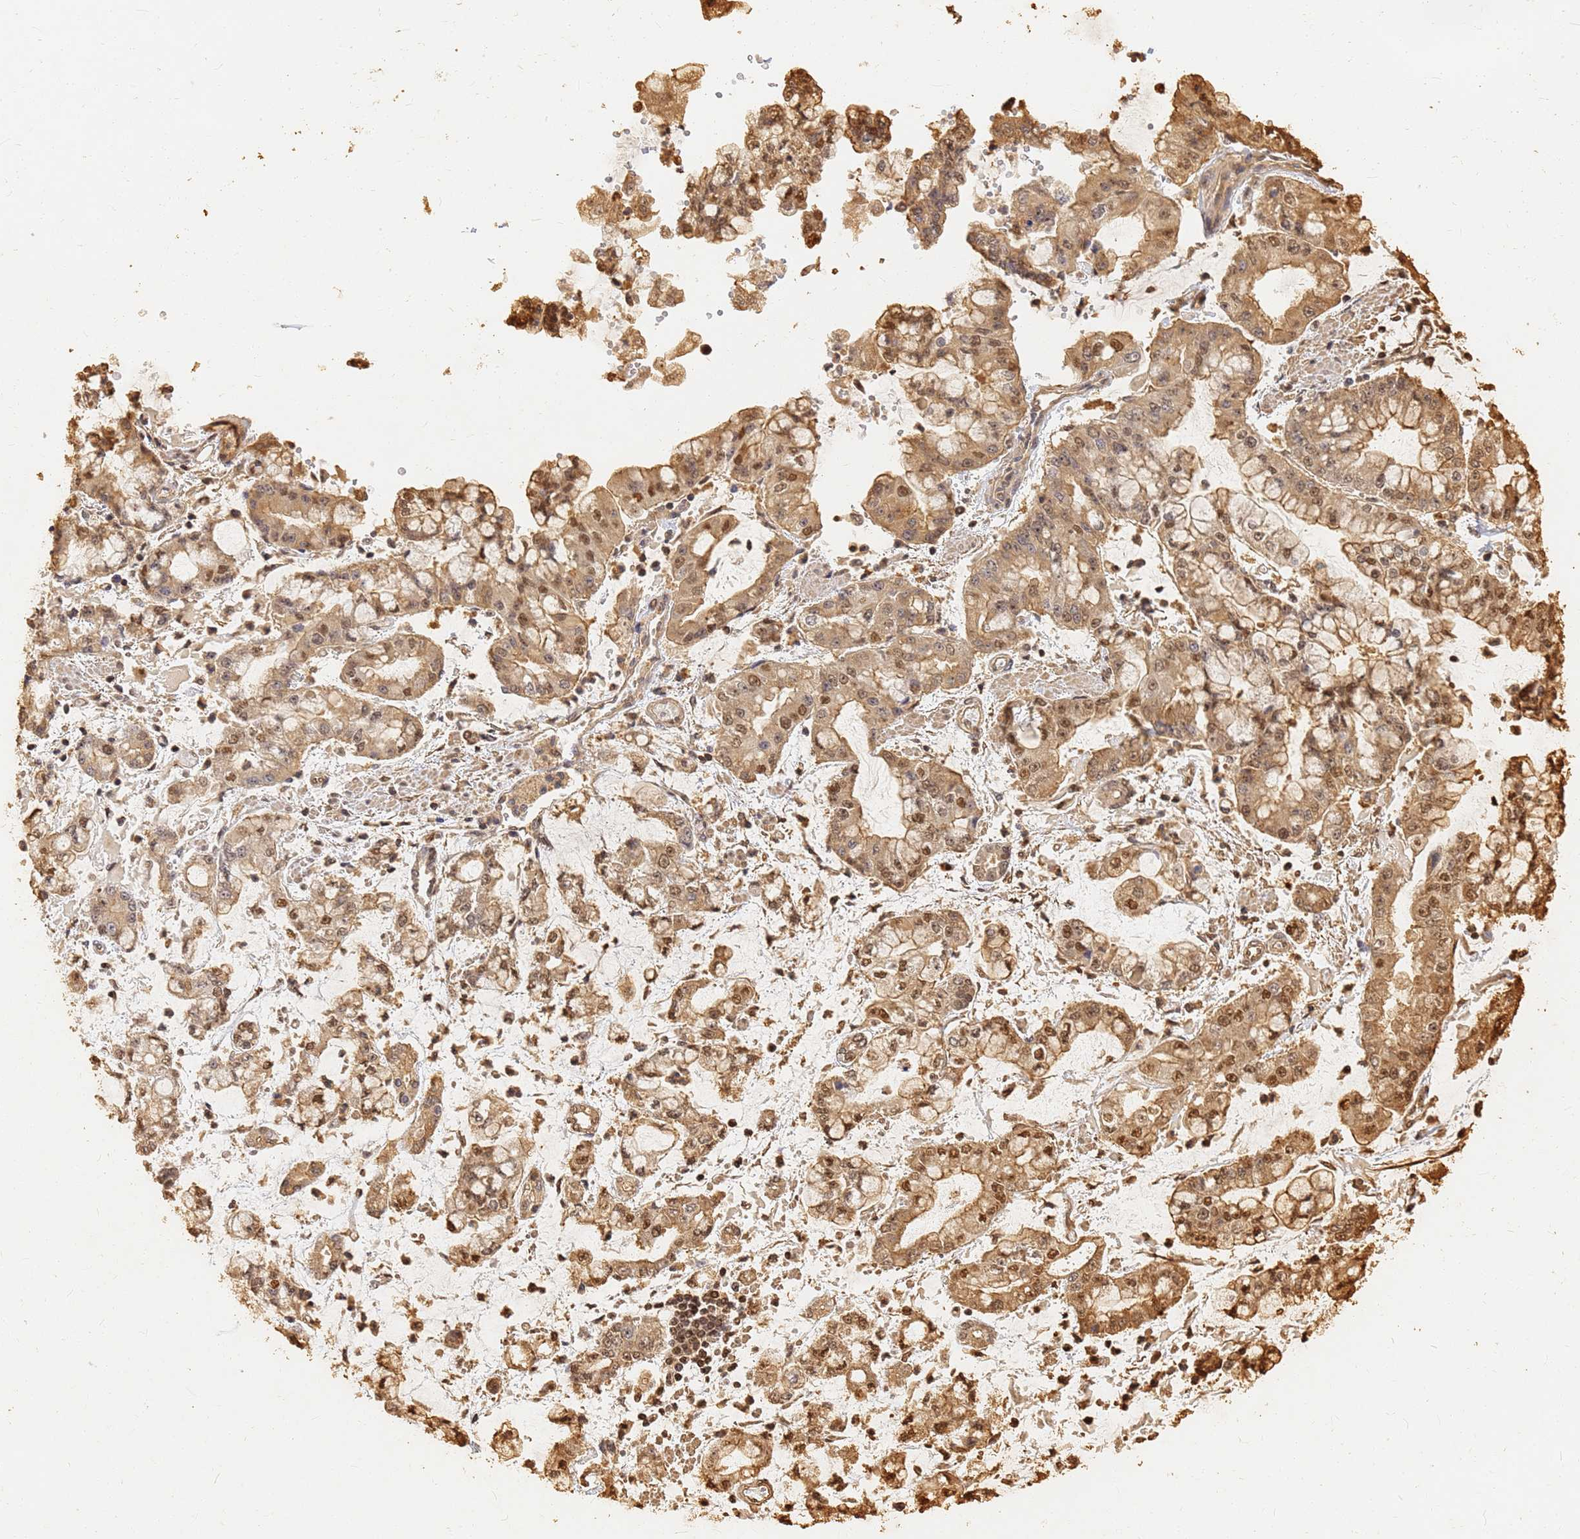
{"staining": {"intensity": "moderate", "quantity": ">75%", "location": "cytoplasmic/membranous,nuclear"}, "tissue": "stomach cancer", "cell_type": "Tumor cells", "image_type": "cancer", "snomed": [{"axis": "morphology", "description": "Adenocarcinoma, NOS"}, {"axis": "topography", "description": "Stomach"}], "caption": "About >75% of tumor cells in human stomach cancer (adenocarcinoma) exhibit moderate cytoplasmic/membranous and nuclear protein expression as visualized by brown immunohistochemical staining.", "gene": "JAK2", "patient": {"sex": "male", "age": 76}}